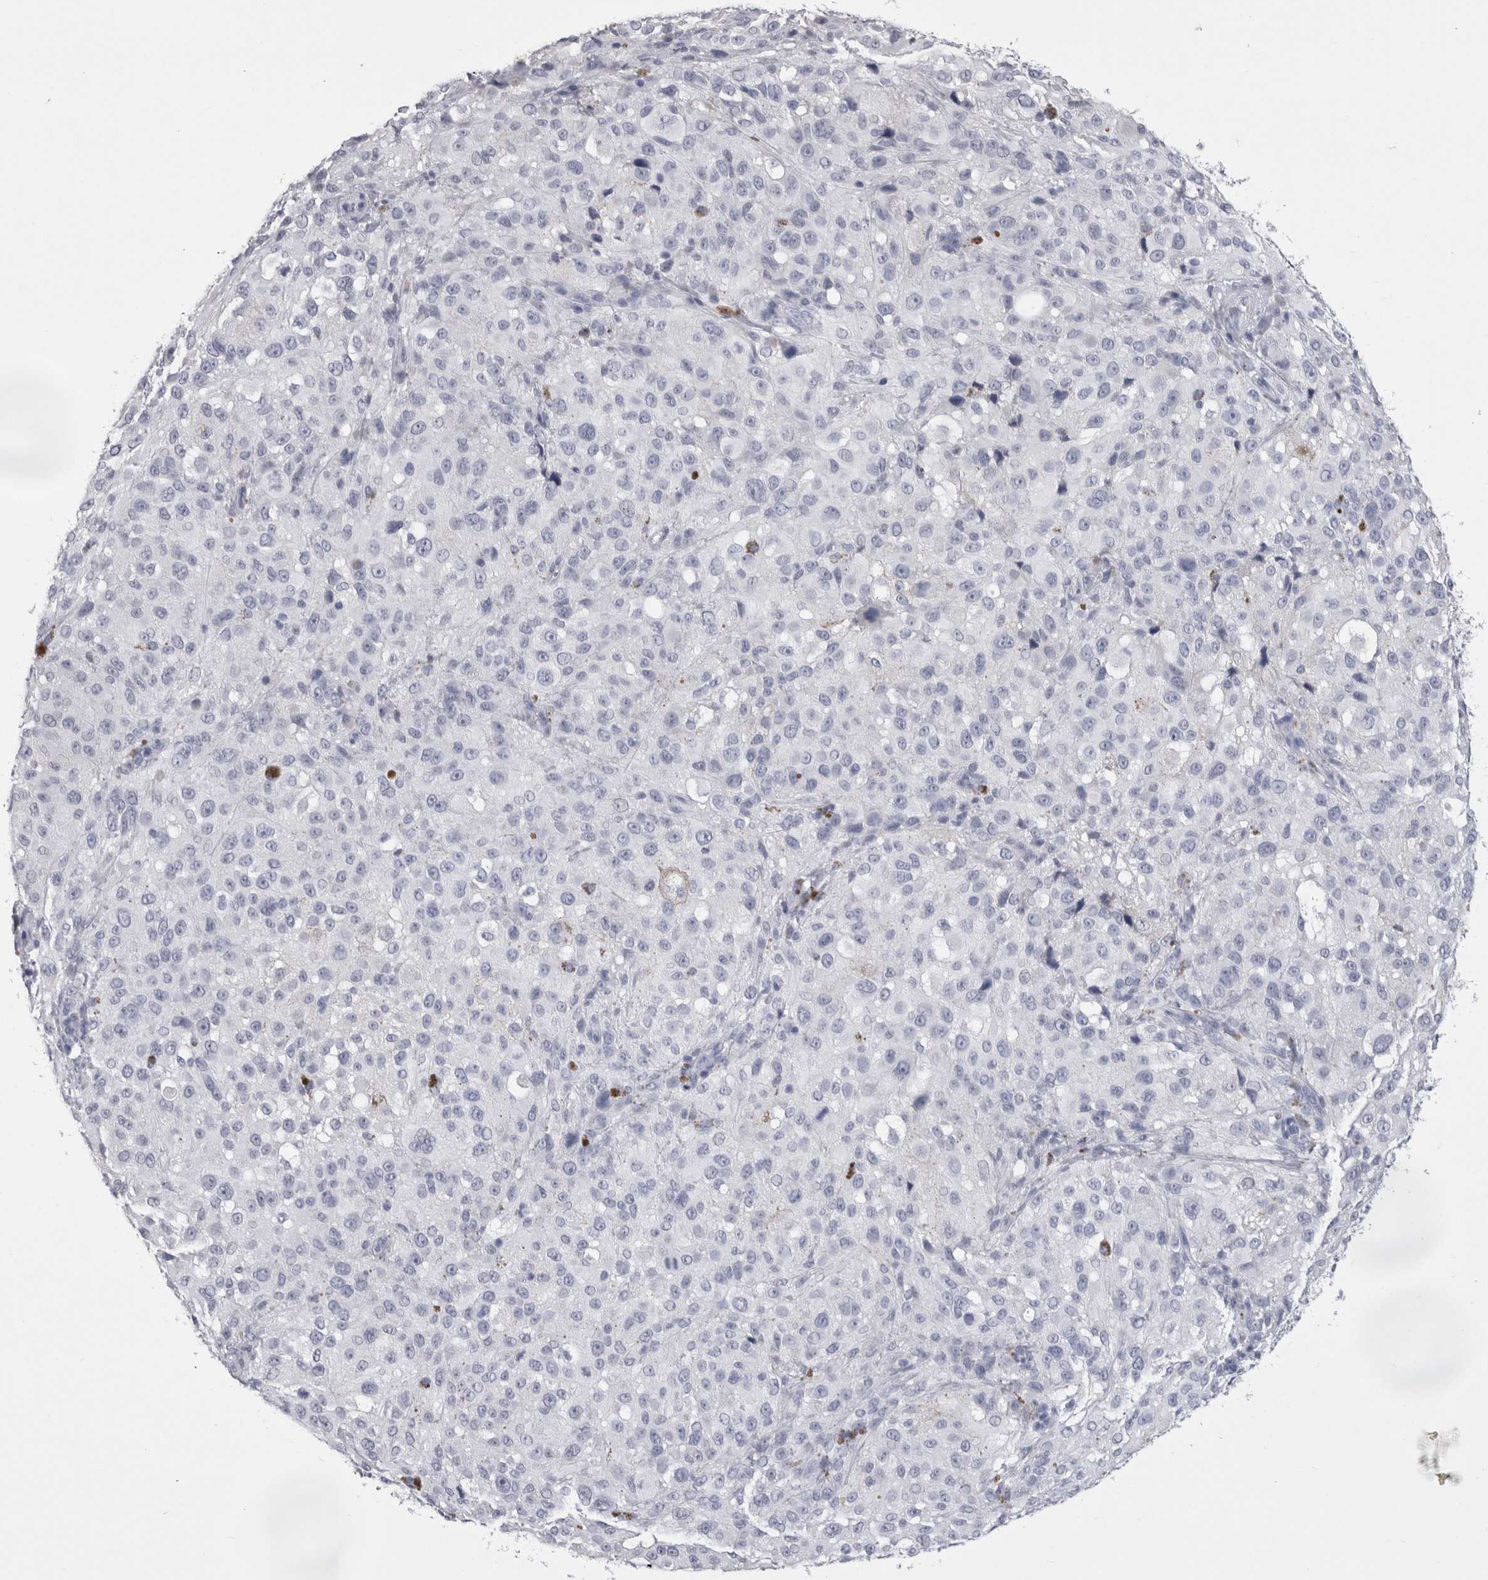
{"staining": {"intensity": "negative", "quantity": "none", "location": "none"}, "tissue": "melanoma", "cell_type": "Tumor cells", "image_type": "cancer", "snomed": [{"axis": "morphology", "description": "Necrosis, NOS"}, {"axis": "morphology", "description": "Malignant melanoma, NOS"}, {"axis": "topography", "description": "Skin"}], "caption": "This is an IHC histopathology image of malignant melanoma. There is no staining in tumor cells.", "gene": "CDHR5", "patient": {"sex": "female", "age": 87}}